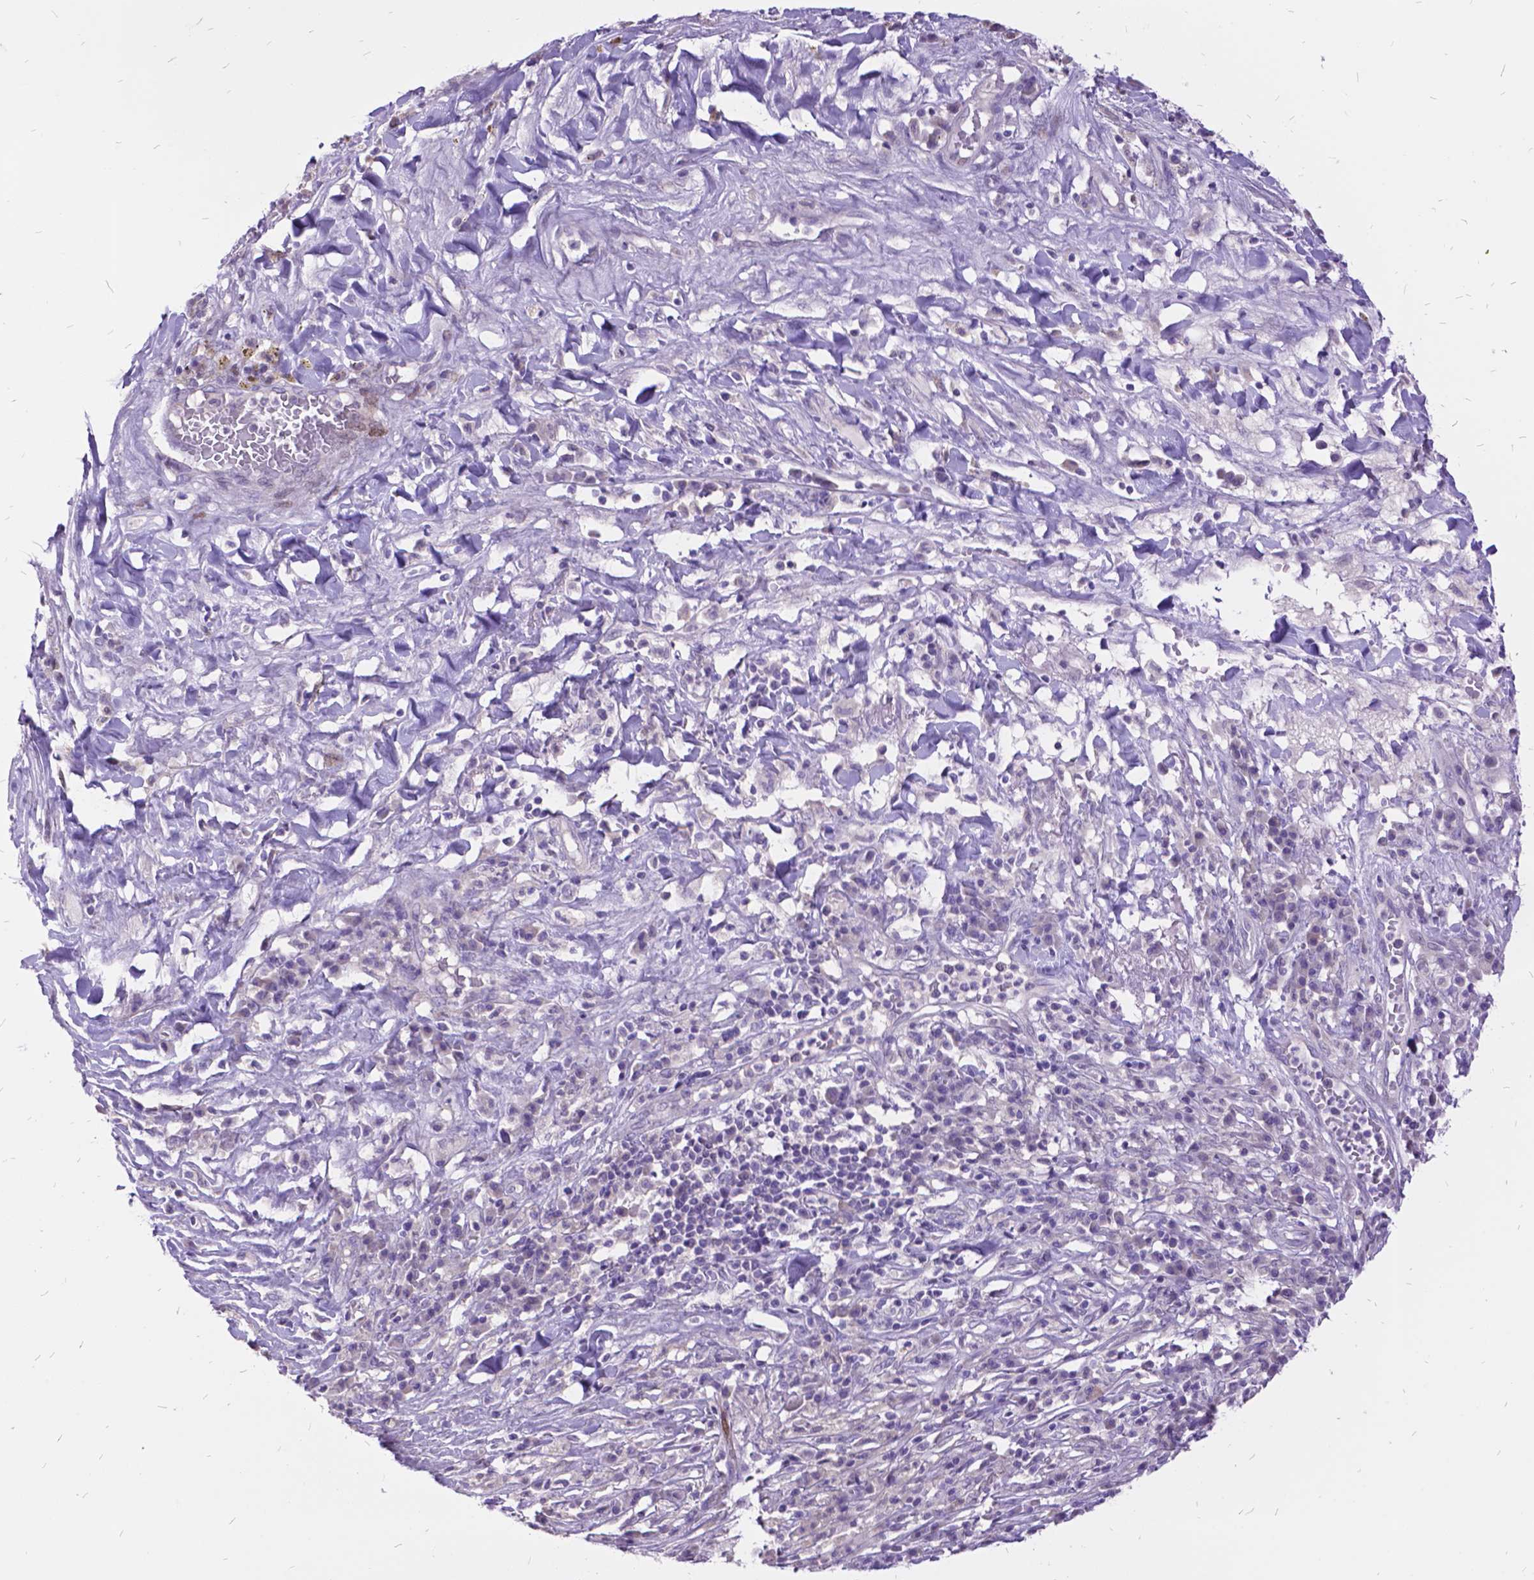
{"staining": {"intensity": "negative", "quantity": "none", "location": "none"}, "tissue": "melanoma", "cell_type": "Tumor cells", "image_type": "cancer", "snomed": [{"axis": "morphology", "description": "Malignant melanoma, NOS"}, {"axis": "topography", "description": "Skin"}], "caption": "There is no significant positivity in tumor cells of melanoma.", "gene": "ITGB6", "patient": {"sex": "female", "age": 91}}